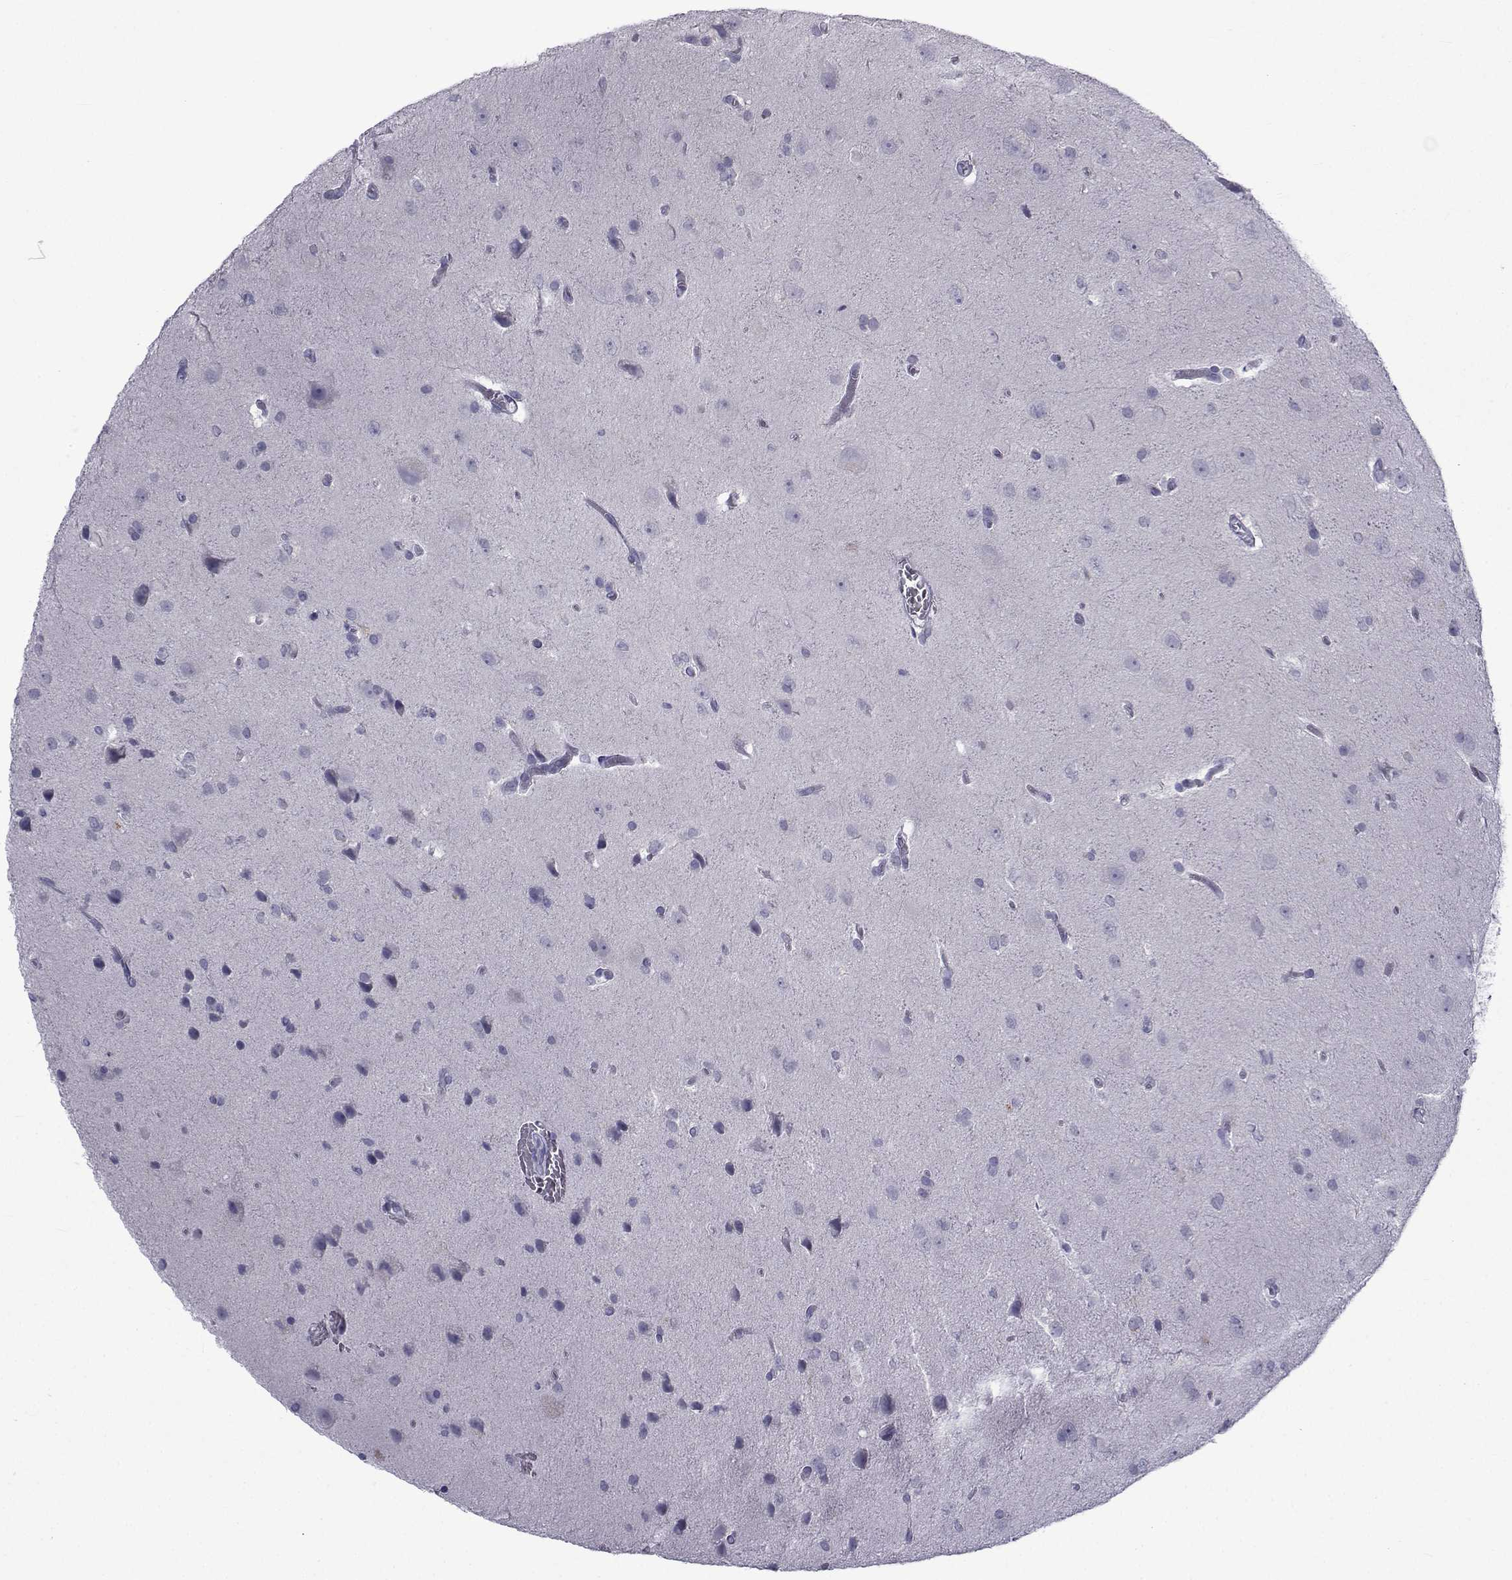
{"staining": {"intensity": "negative", "quantity": "none", "location": "none"}, "tissue": "glioma", "cell_type": "Tumor cells", "image_type": "cancer", "snomed": [{"axis": "morphology", "description": "Glioma, malignant, Low grade"}, {"axis": "topography", "description": "Brain"}], "caption": "Tumor cells are negative for brown protein staining in glioma.", "gene": "PDE6H", "patient": {"sex": "male", "age": 58}}